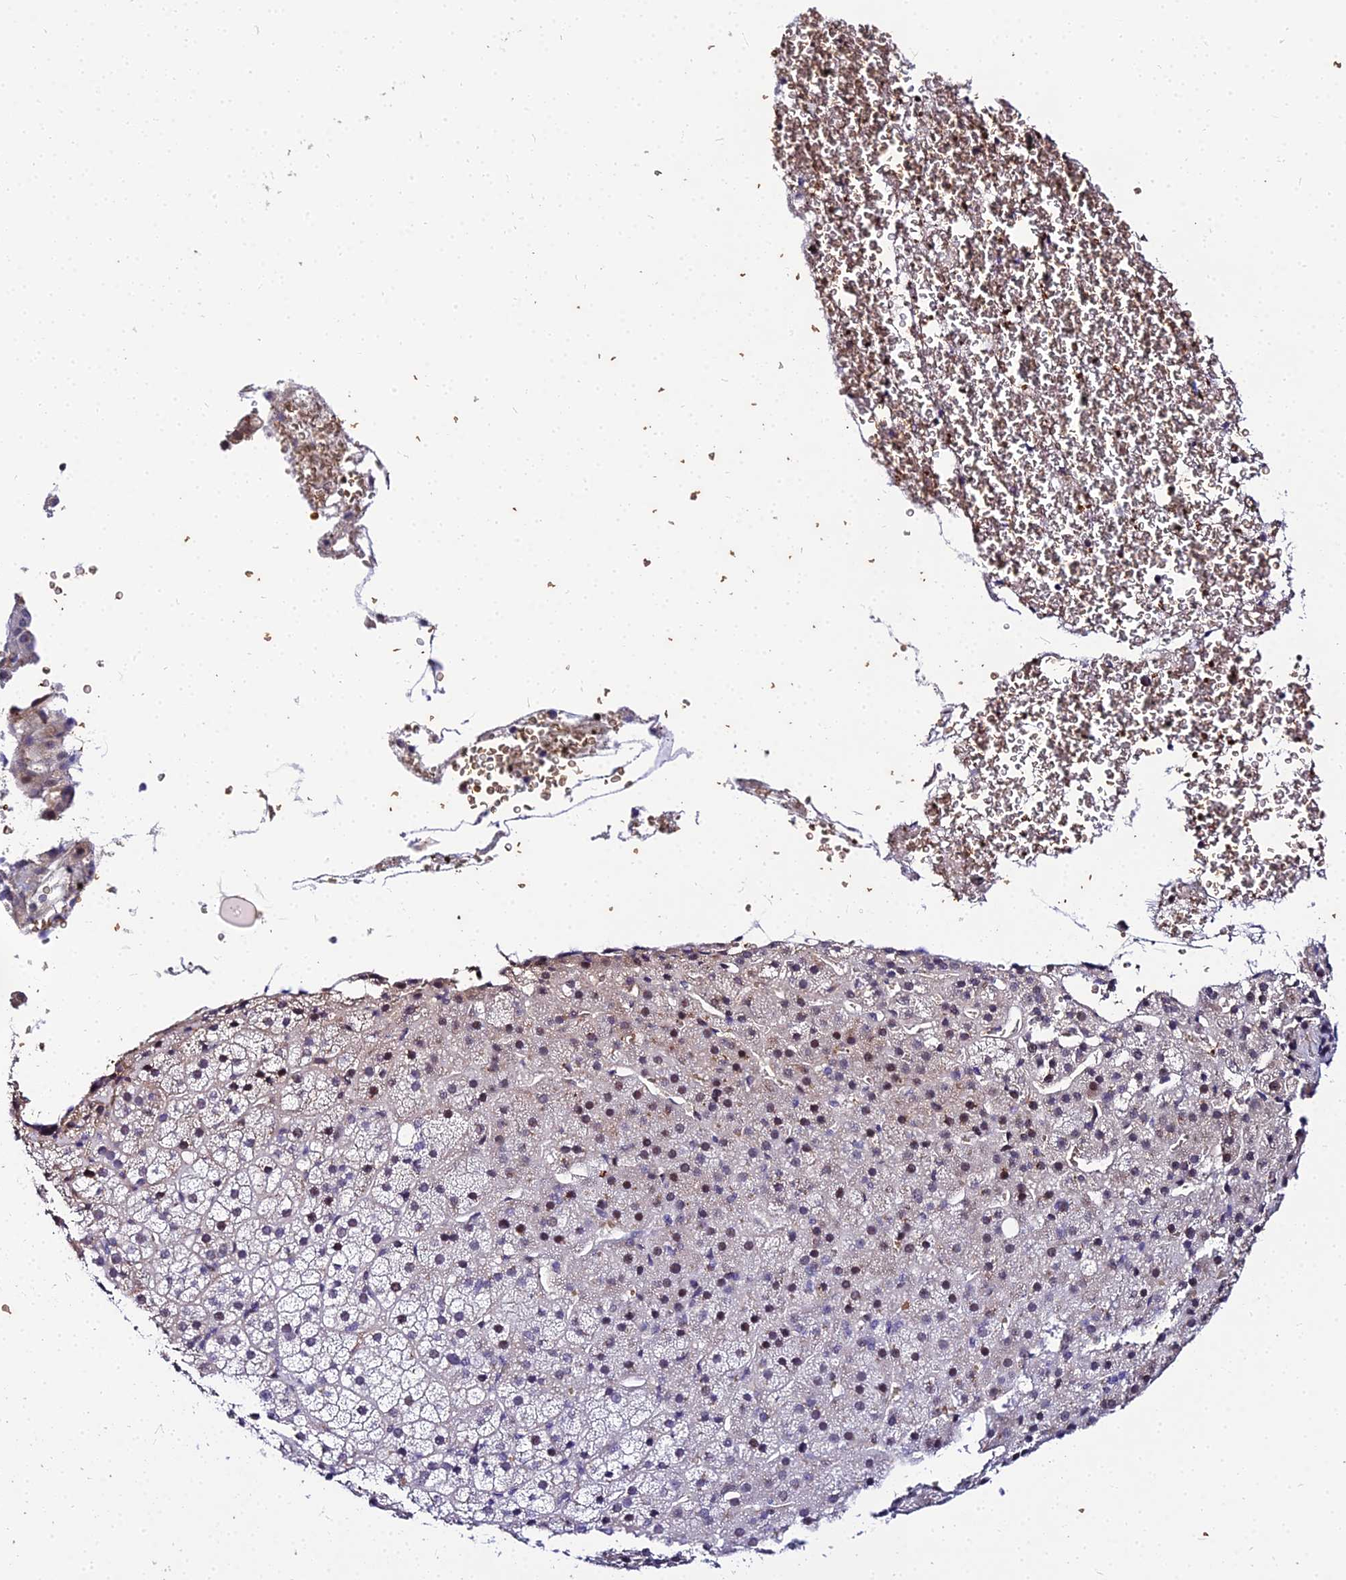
{"staining": {"intensity": "weak", "quantity": "25%-75%", "location": "nuclear"}, "tissue": "adrenal gland", "cell_type": "Glandular cells", "image_type": "normal", "snomed": [{"axis": "morphology", "description": "Normal tissue, NOS"}, {"axis": "topography", "description": "Adrenal gland"}], "caption": "This is a histology image of immunohistochemistry (IHC) staining of normal adrenal gland, which shows weak positivity in the nuclear of glandular cells.", "gene": "BCL9", "patient": {"sex": "female", "age": 57}}